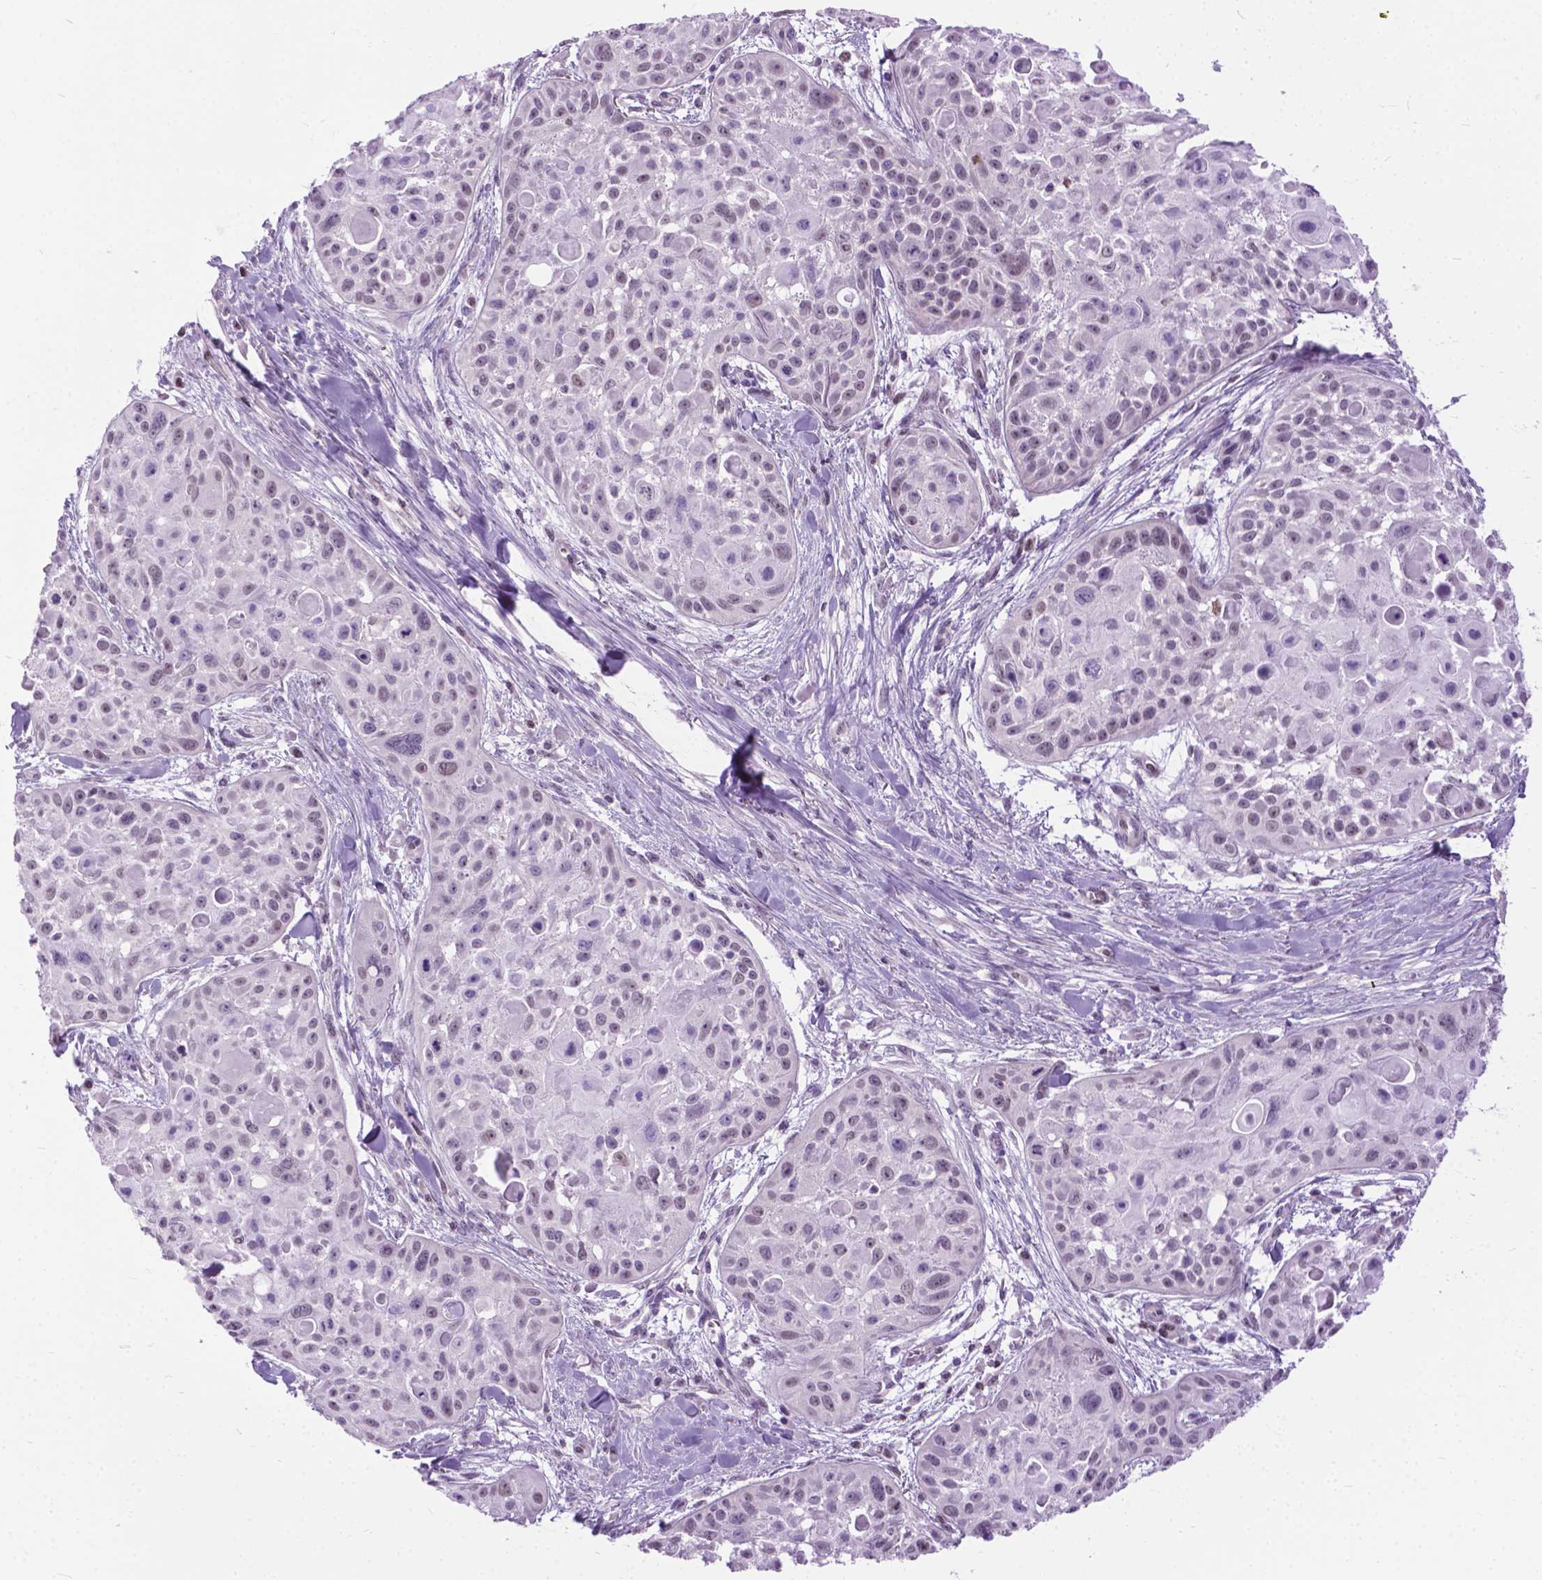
{"staining": {"intensity": "negative", "quantity": "none", "location": "none"}, "tissue": "skin cancer", "cell_type": "Tumor cells", "image_type": "cancer", "snomed": [{"axis": "morphology", "description": "Squamous cell carcinoma, NOS"}, {"axis": "topography", "description": "Skin"}, {"axis": "topography", "description": "Anal"}], "caption": "Skin squamous cell carcinoma was stained to show a protein in brown. There is no significant expression in tumor cells.", "gene": "APCDD1L", "patient": {"sex": "female", "age": 75}}